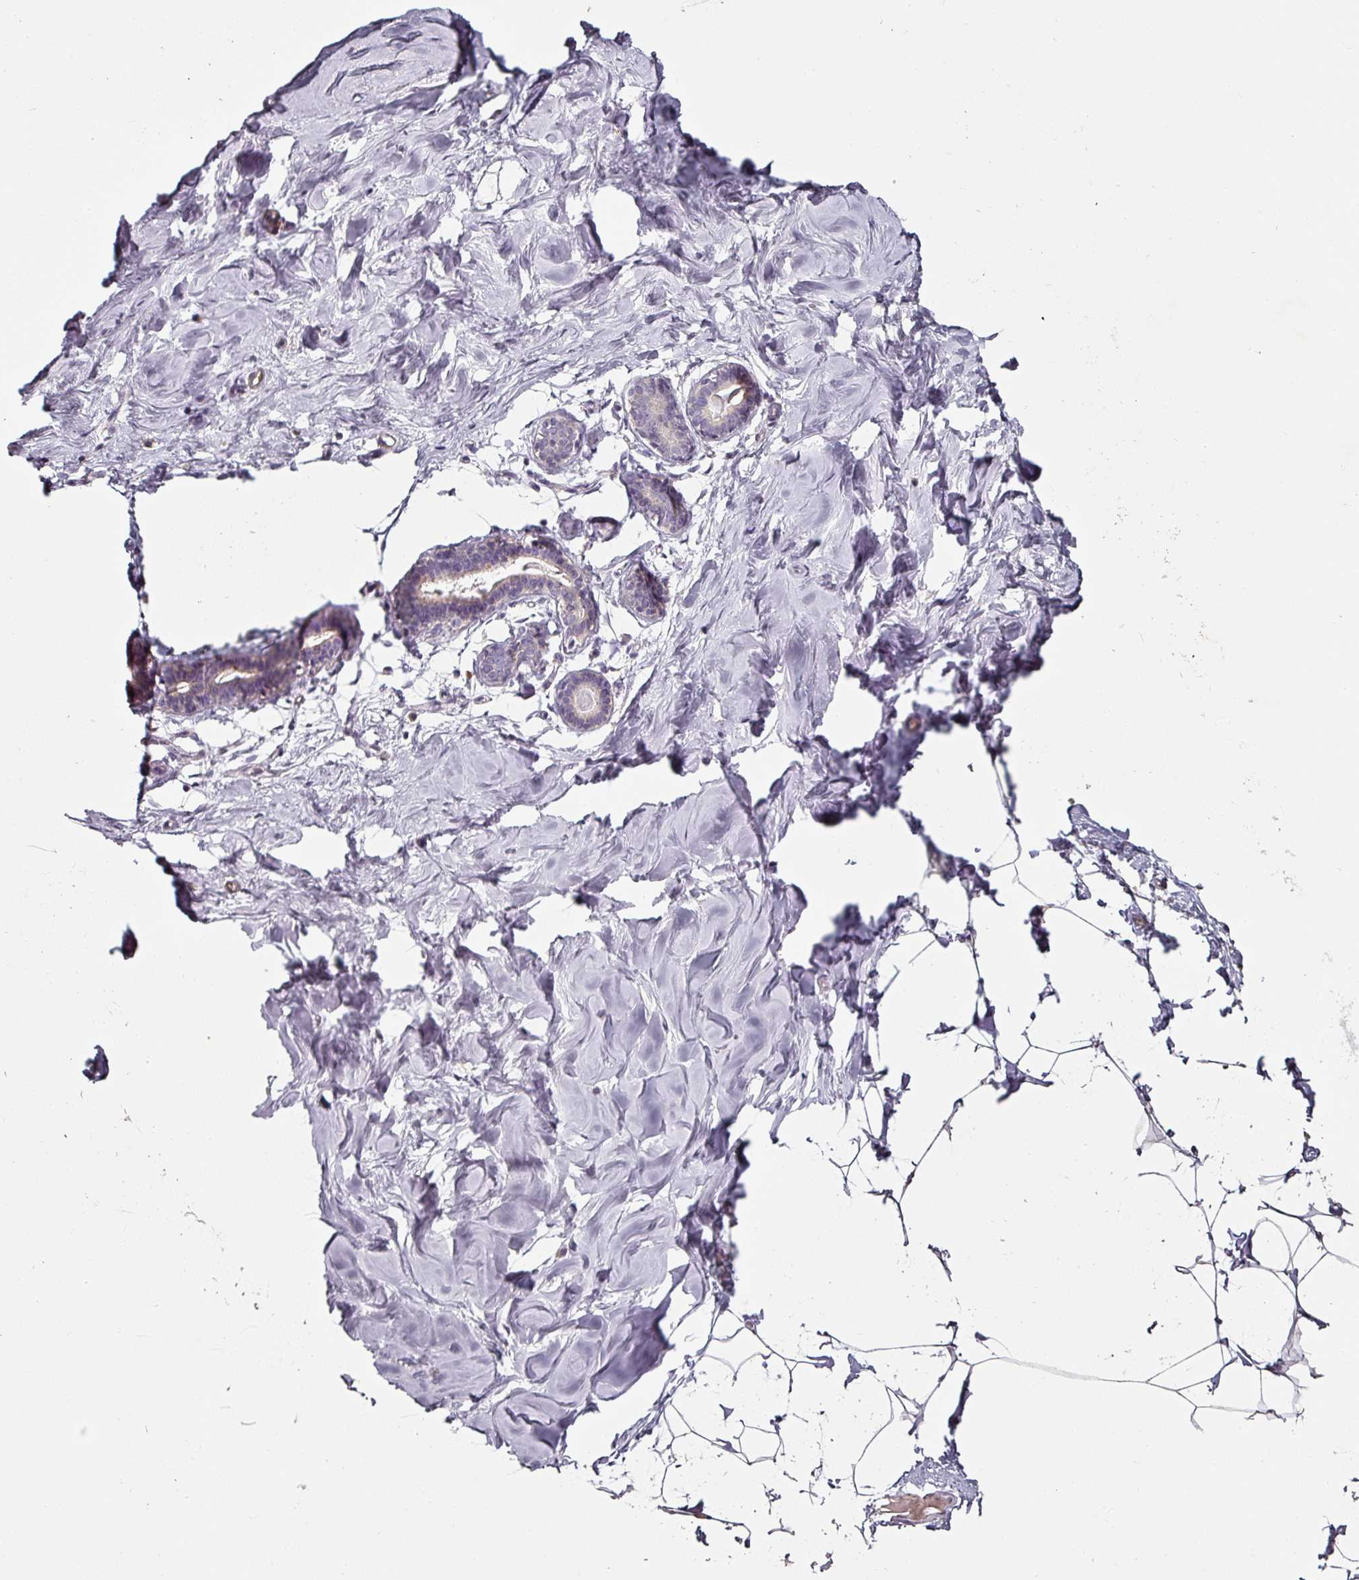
{"staining": {"intensity": "negative", "quantity": "none", "location": "none"}, "tissue": "breast", "cell_type": "Adipocytes", "image_type": "normal", "snomed": [{"axis": "morphology", "description": "Normal tissue, NOS"}, {"axis": "topography", "description": "Breast"}], "caption": "High power microscopy histopathology image of an immunohistochemistry (IHC) histopathology image of normal breast, revealing no significant staining in adipocytes. (DAB immunohistochemistry visualized using brightfield microscopy, high magnification).", "gene": "CAP2", "patient": {"sex": "female", "age": 23}}